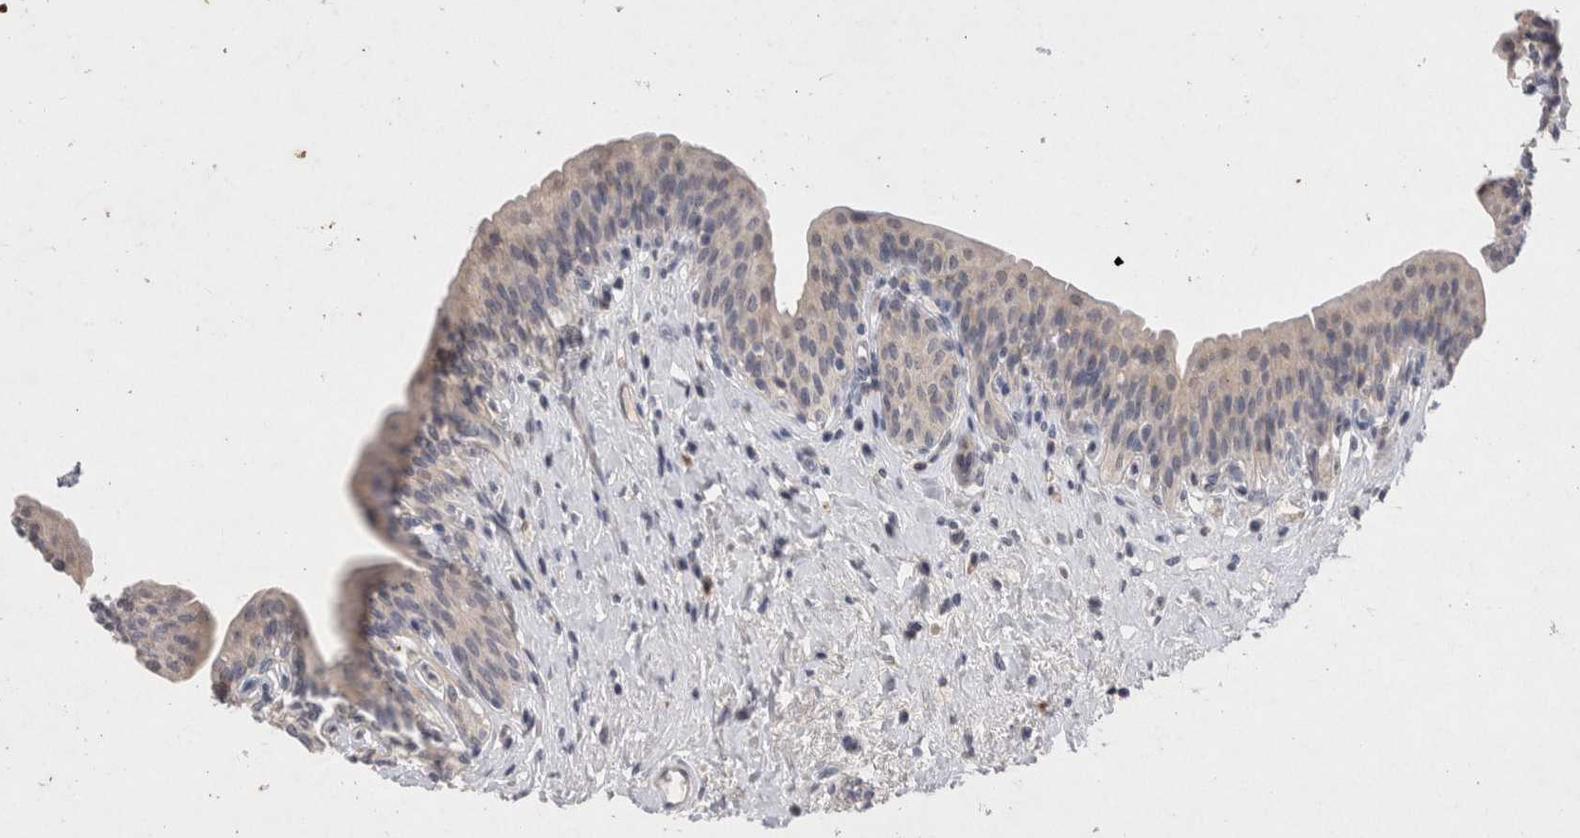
{"staining": {"intensity": "negative", "quantity": "none", "location": "none"}, "tissue": "urinary bladder", "cell_type": "Urothelial cells", "image_type": "normal", "snomed": [{"axis": "morphology", "description": "Normal tissue, NOS"}, {"axis": "topography", "description": "Urinary bladder"}], "caption": "Immunohistochemistry (IHC) image of unremarkable urinary bladder: human urinary bladder stained with DAB displays no significant protein positivity in urothelial cells. (Brightfield microscopy of DAB immunohistochemistry (IHC) at high magnification).", "gene": "RASSF3", "patient": {"sex": "male", "age": 83}}